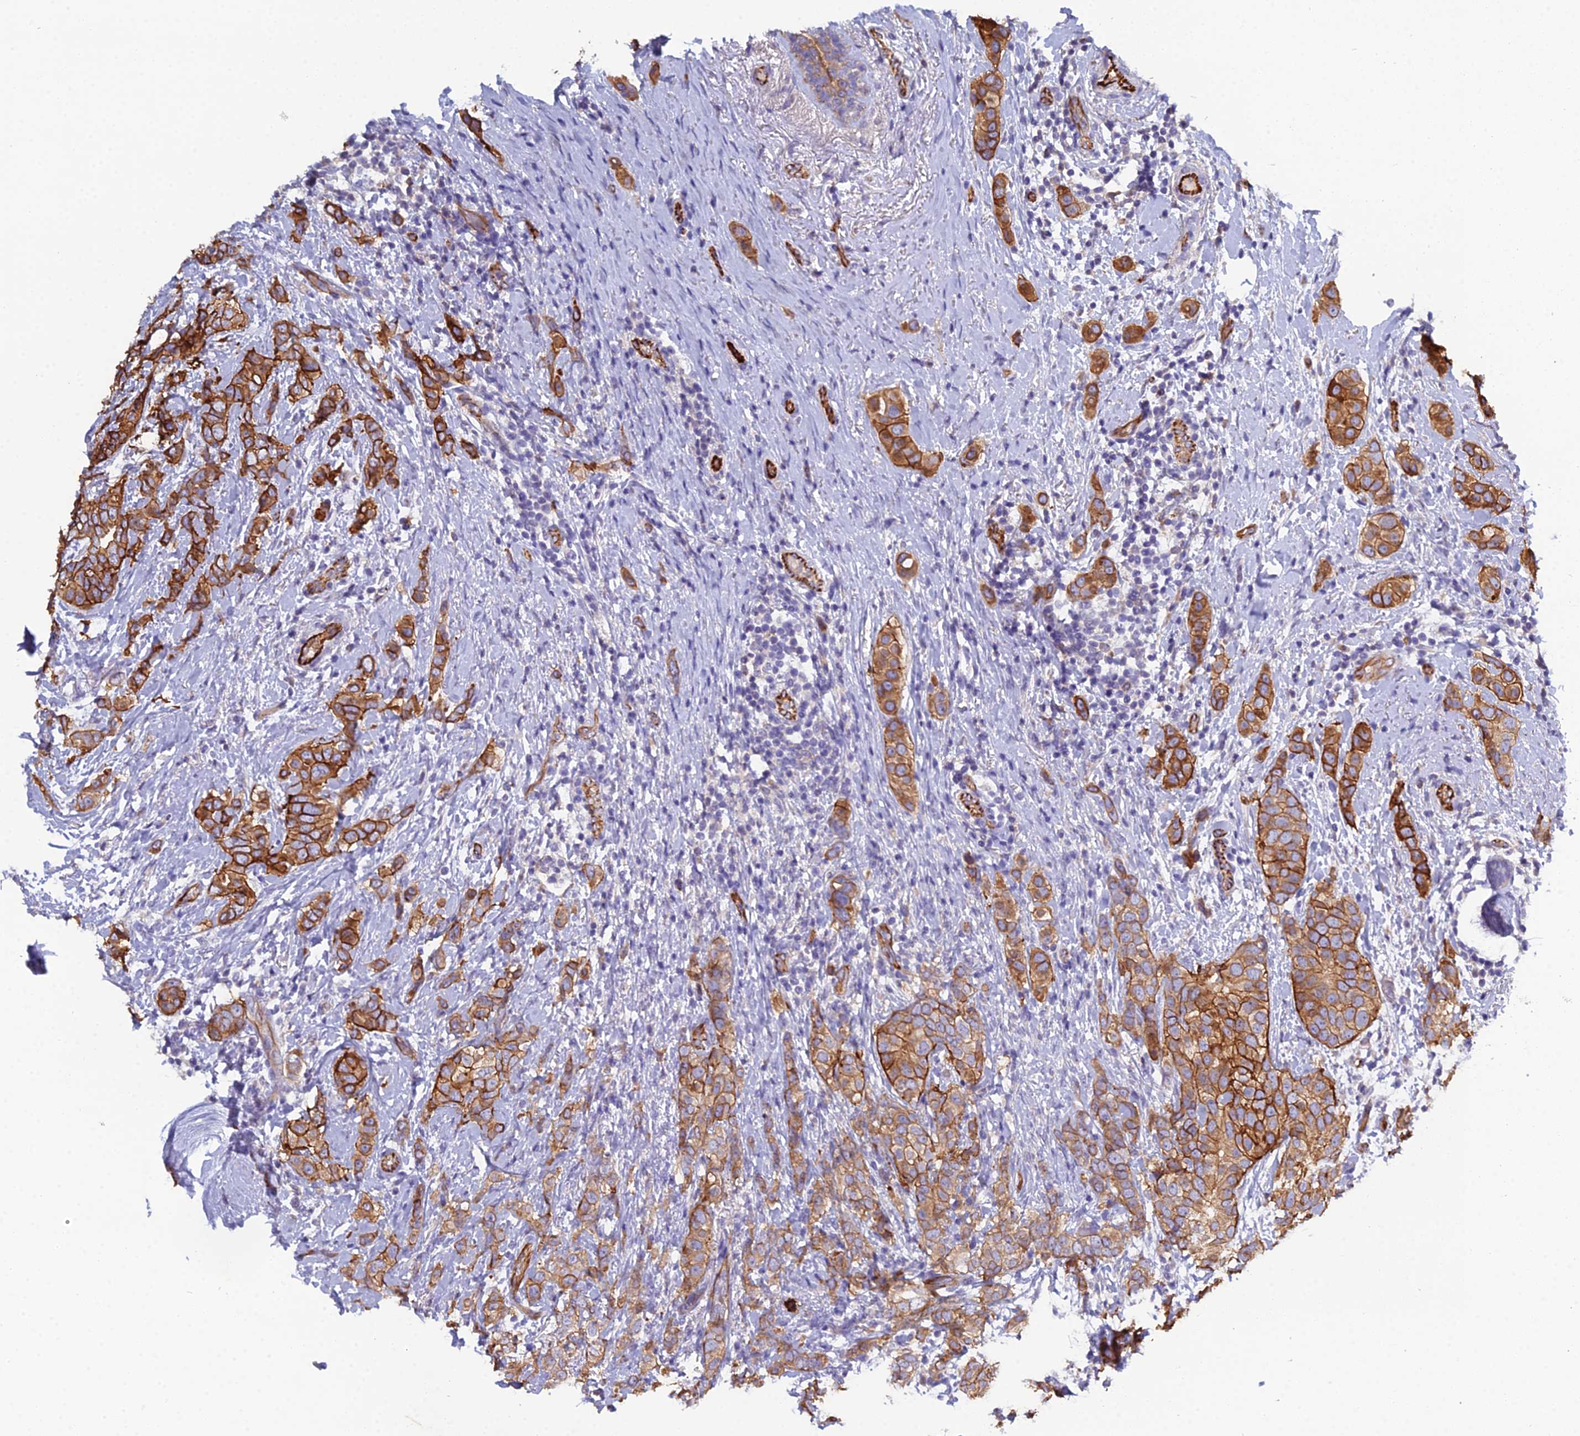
{"staining": {"intensity": "strong", "quantity": ">75%", "location": "cytoplasmic/membranous"}, "tissue": "breast cancer", "cell_type": "Tumor cells", "image_type": "cancer", "snomed": [{"axis": "morphology", "description": "Lobular carcinoma"}, {"axis": "topography", "description": "Breast"}], "caption": "Immunohistochemical staining of human lobular carcinoma (breast) reveals strong cytoplasmic/membranous protein expression in approximately >75% of tumor cells.", "gene": "CFAP47", "patient": {"sex": "female", "age": 51}}